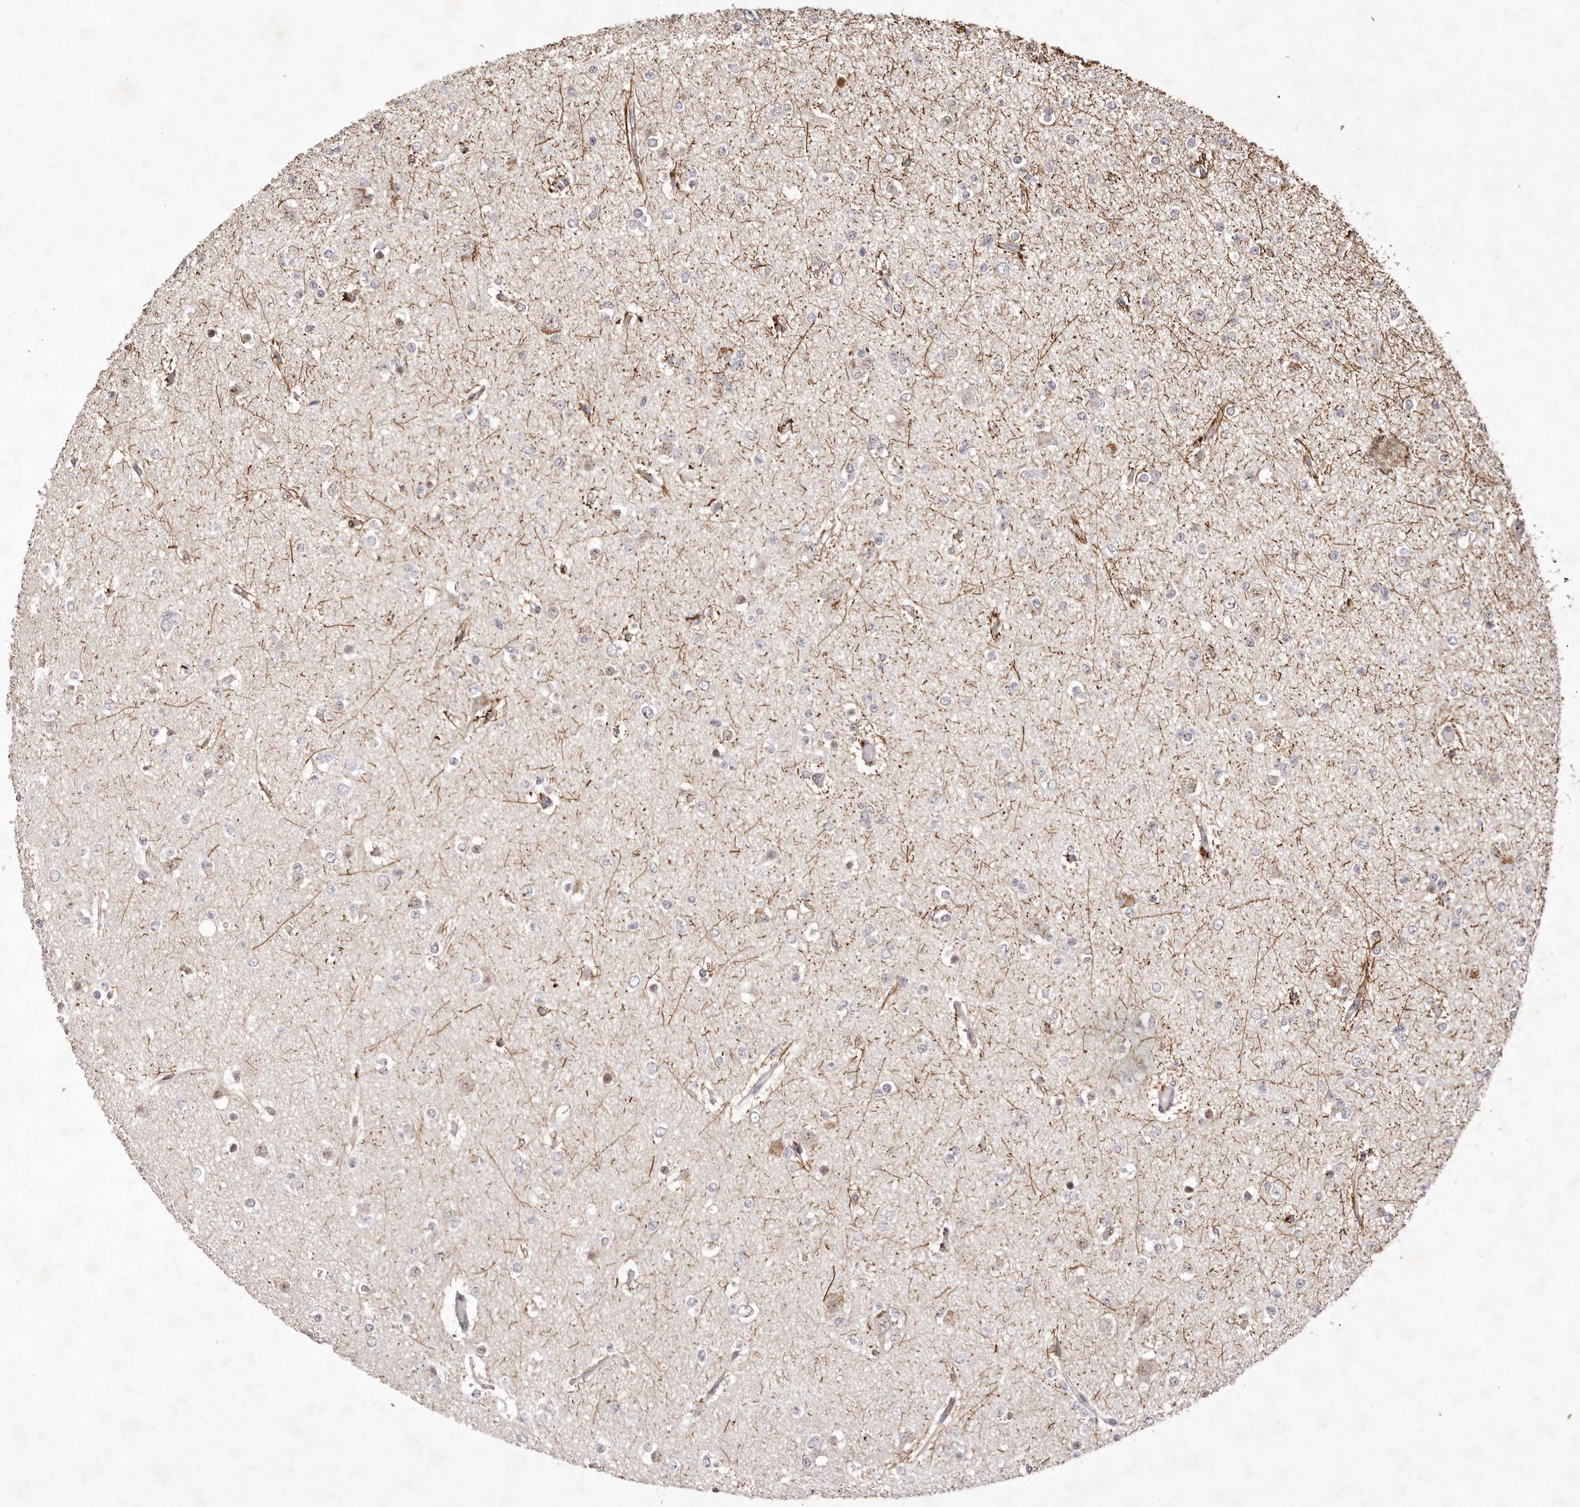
{"staining": {"intensity": "weak", "quantity": "<25%", "location": "cytoplasmic/membranous"}, "tissue": "glioma", "cell_type": "Tumor cells", "image_type": "cancer", "snomed": [{"axis": "morphology", "description": "Glioma, malignant, Low grade"}, {"axis": "topography", "description": "Brain"}], "caption": "Micrograph shows no protein expression in tumor cells of glioma tissue.", "gene": "BUD31", "patient": {"sex": "female", "age": 22}}